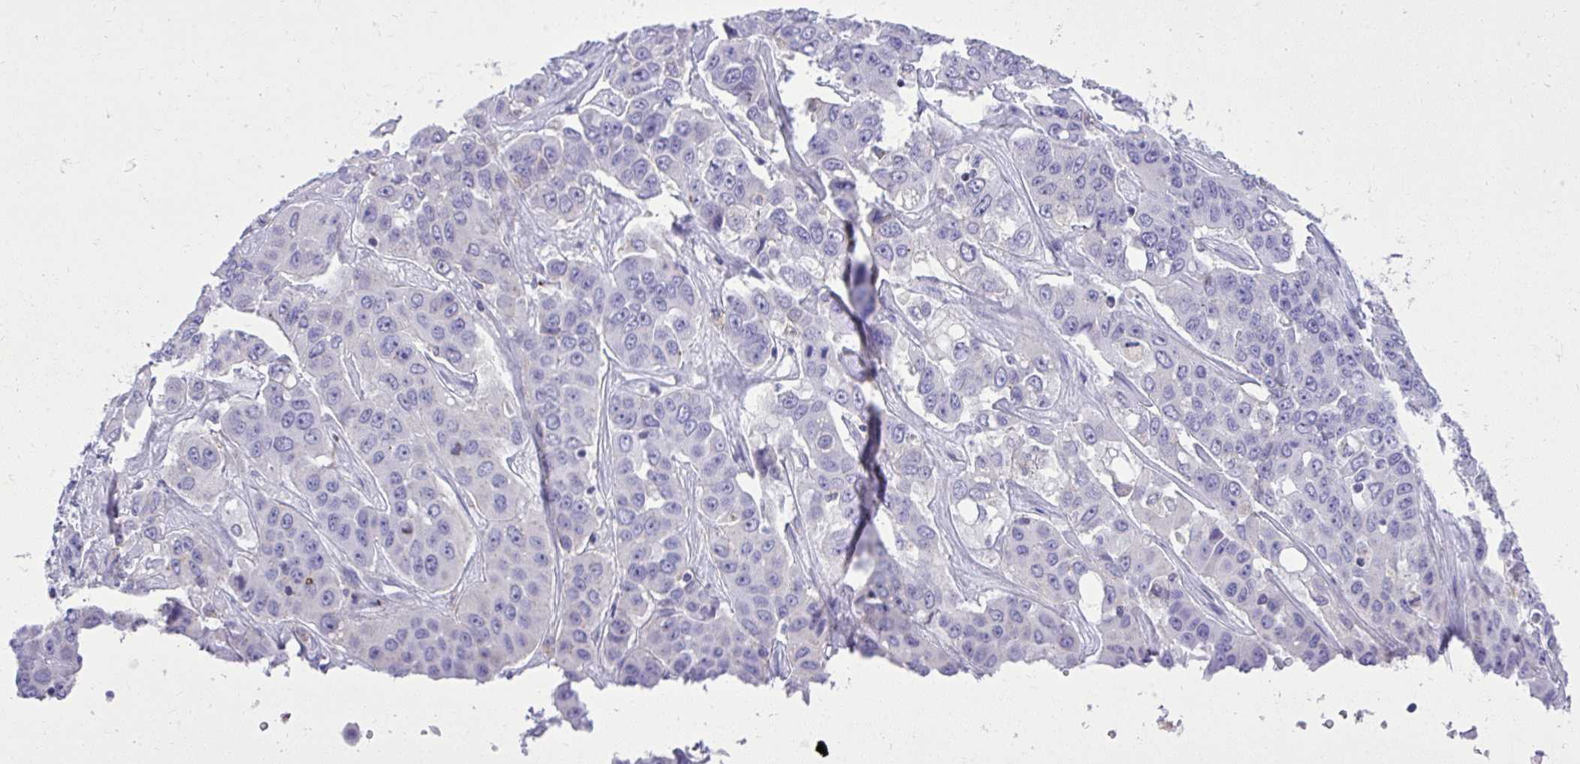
{"staining": {"intensity": "negative", "quantity": "none", "location": "none"}, "tissue": "liver cancer", "cell_type": "Tumor cells", "image_type": "cancer", "snomed": [{"axis": "morphology", "description": "Cholangiocarcinoma"}, {"axis": "topography", "description": "Liver"}], "caption": "Cholangiocarcinoma (liver) was stained to show a protein in brown. There is no significant staining in tumor cells.", "gene": "ST6GALNAC3", "patient": {"sex": "female", "age": 52}}